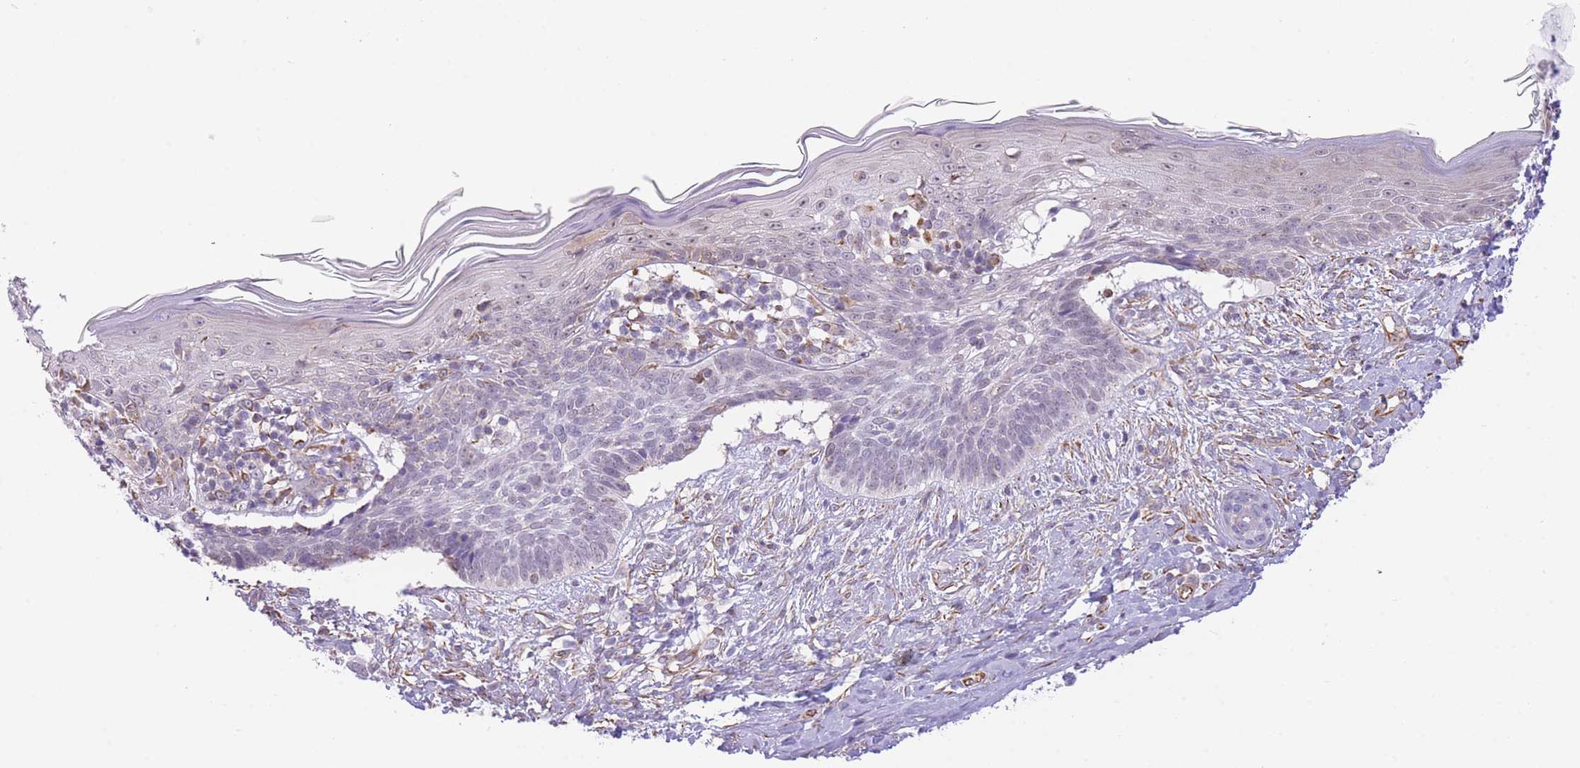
{"staining": {"intensity": "negative", "quantity": "none", "location": "none"}, "tissue": "skin cancer", "cell_type": "Tumor cells", "image_type": "cancer", "snomed": [{"axis": "morphology", "description": "Basal cell carcinoma"}, {"axis": "topography", "description": "Skin"}], "caption": "Tumor cells show no significant protein positivity in basal cell carcinoma (skin).", "gene": "PSG8", "patient": {"sex": "male", "age": 73}}